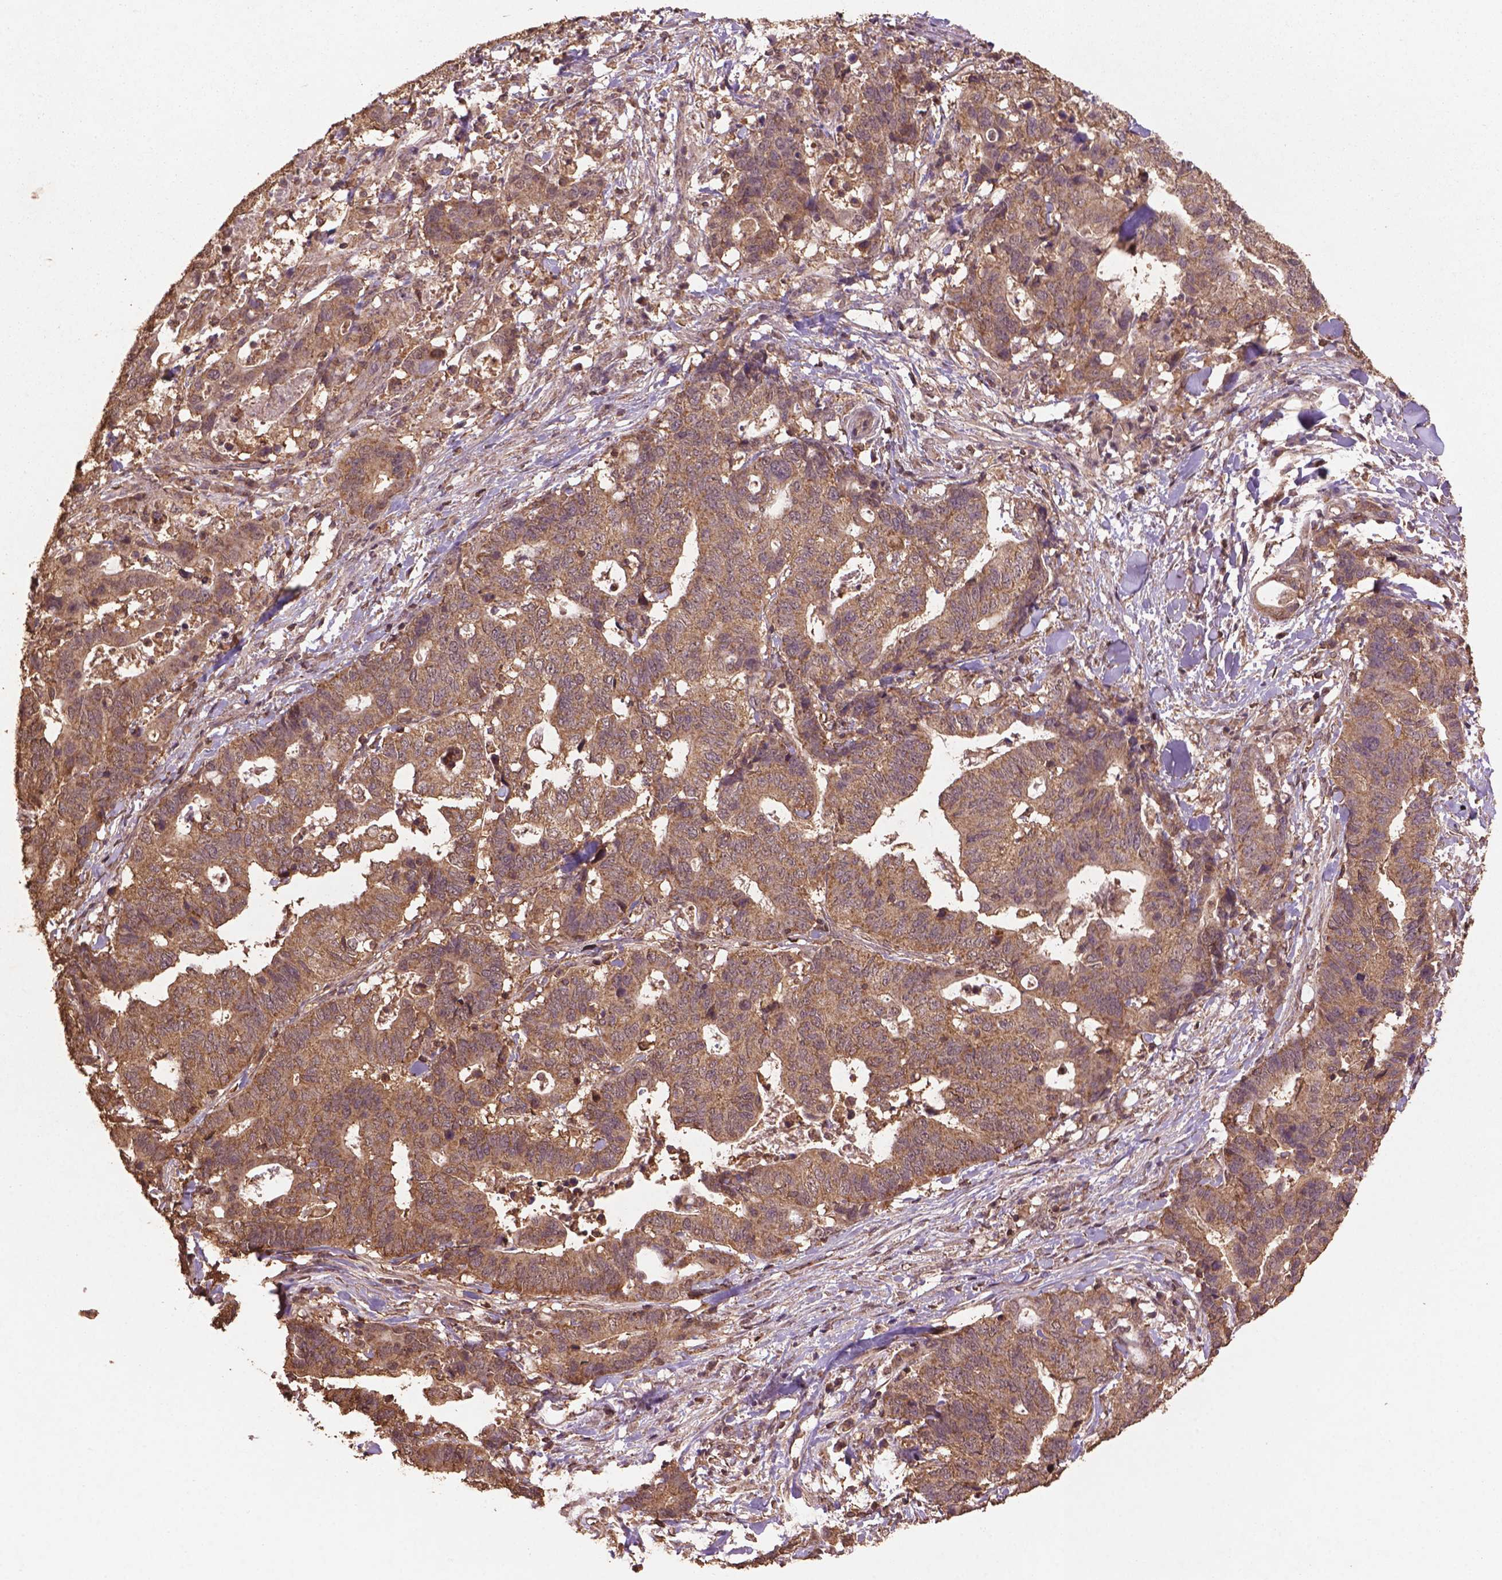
{"staining": {"intensity": "moderate", "quantity": ">75%", "location": "cytoplasmic/membranous"}, "tissue": "stomach cancer", "cell_type": "Tumor cells", "image_type": "cancer", "snomed": [{"axis": "morphology", "description": "Adenocarcinoma, NOS"}, {"axis": "topography", "description": "Stomach, upper"}], "caption": "Brown immunohistochemical staining in stomach cancer (adenocarcinoma) exhibits moderate cytoplasmic/membranous positivity in about >75% of tumor cells. The staining is performed using DAB (3,3'-diaminobenzidine) brown chromogen to label protein expression. The nuclei are counter-stained blue using hematoxylin.", "gene": "BABAM1", "patient": {"sex": "female", "age": 67}}